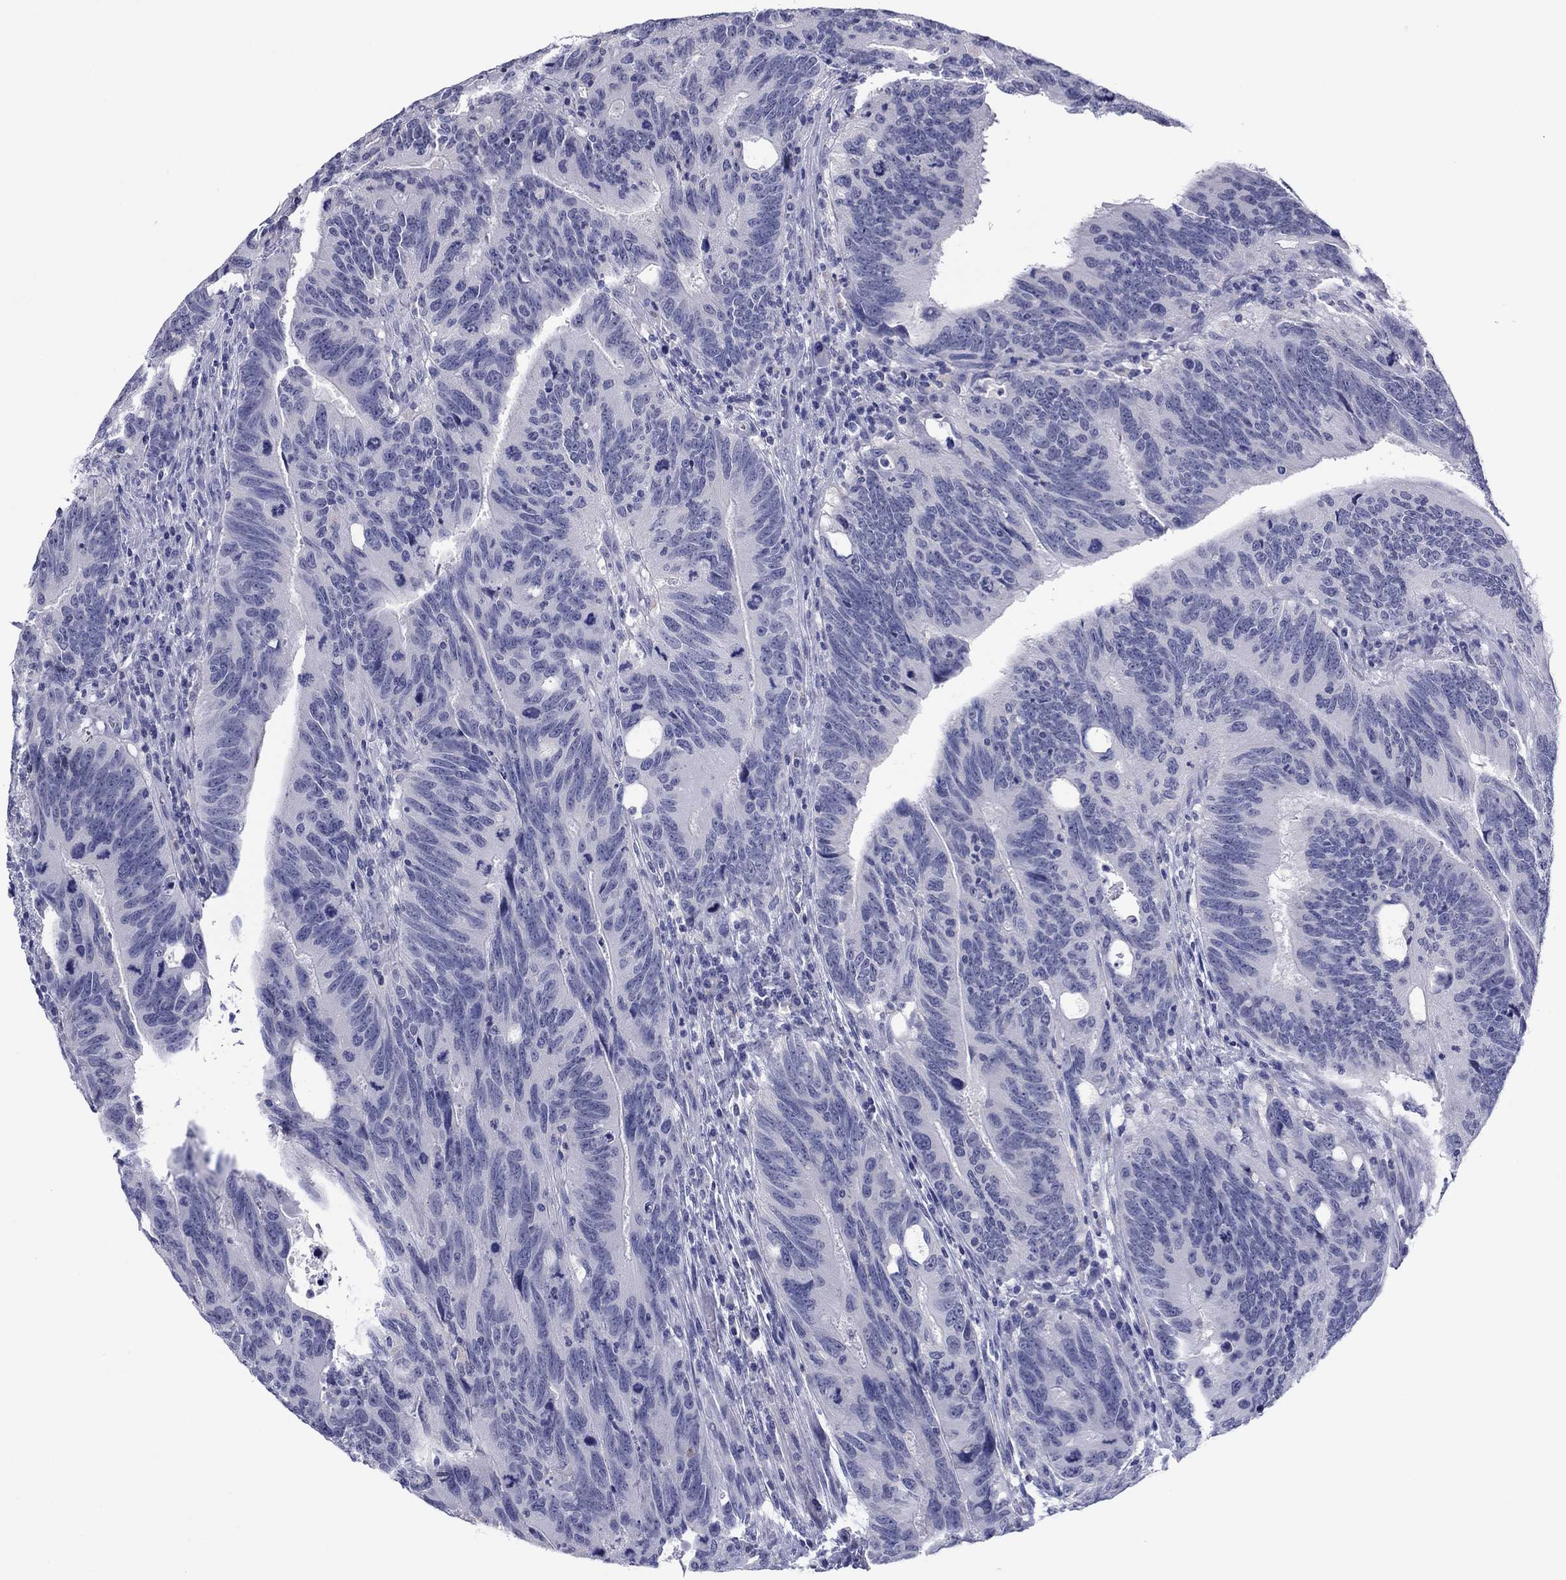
{"staining": {"intensity": "negative", "quantity": "none", "location": "none"}, "tissue": "colorectal cancer", "cell_type": "Tumor cells", "image_type": "cancer", "snomed": [{"axis": "morphology", "description": "Adenocarcinoma, NOS"}, {"axis": "topography", "description": "Colon"}], "caption": "Immunohistochemistry (IHC) image of human adenocarcinoma (colorectal) stained for a protein (brown), which shows no positivity in tumor cells. The staining is performed using DAB brown chromogen with nuclei counter-stained in using hematoxylin.", "gene": "TCFL5", "patient": {"sex": "female", "age": 77}}